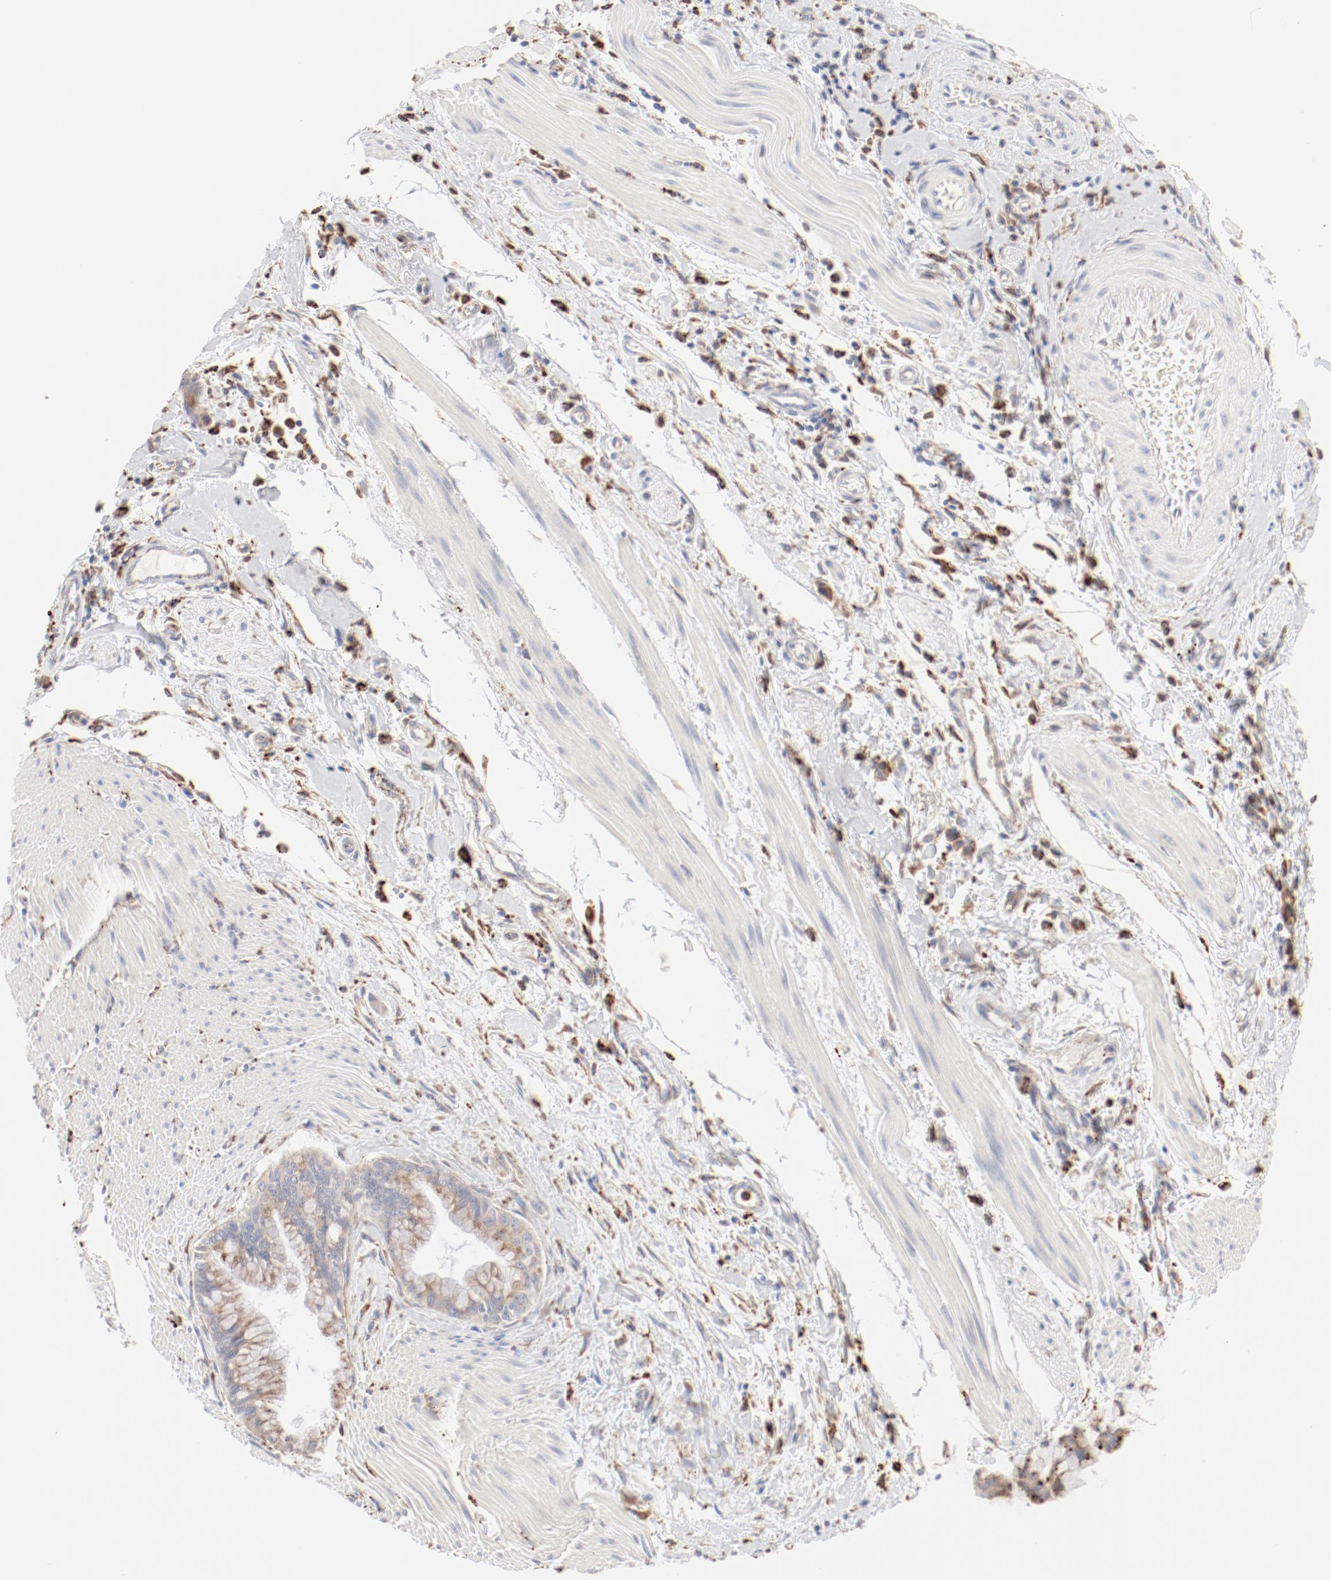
{"staining": {"intensity": "weak", "quantity": ">75%", "location": "cytoplasmic/membranous"}, "tissue": "pancreatic cancer", "cell_type": "Tumor cells", "image_type": "cancer", "snomed": [{"axis": "morphology", "description": "Adenocarcinoma, NOS"}, {"axis": "topography", "description": "Pancreas"}], "caption": "Adenocarcinoma (pancreatic) stained with DAB (3,3'-diaminobenzidine) IHC shows low levels of weak cytoplasmic/membranous expression in approximately >75% of tumor cells.", "gene": "CTSH", "patient": {"sex": "male", "age": 59}}